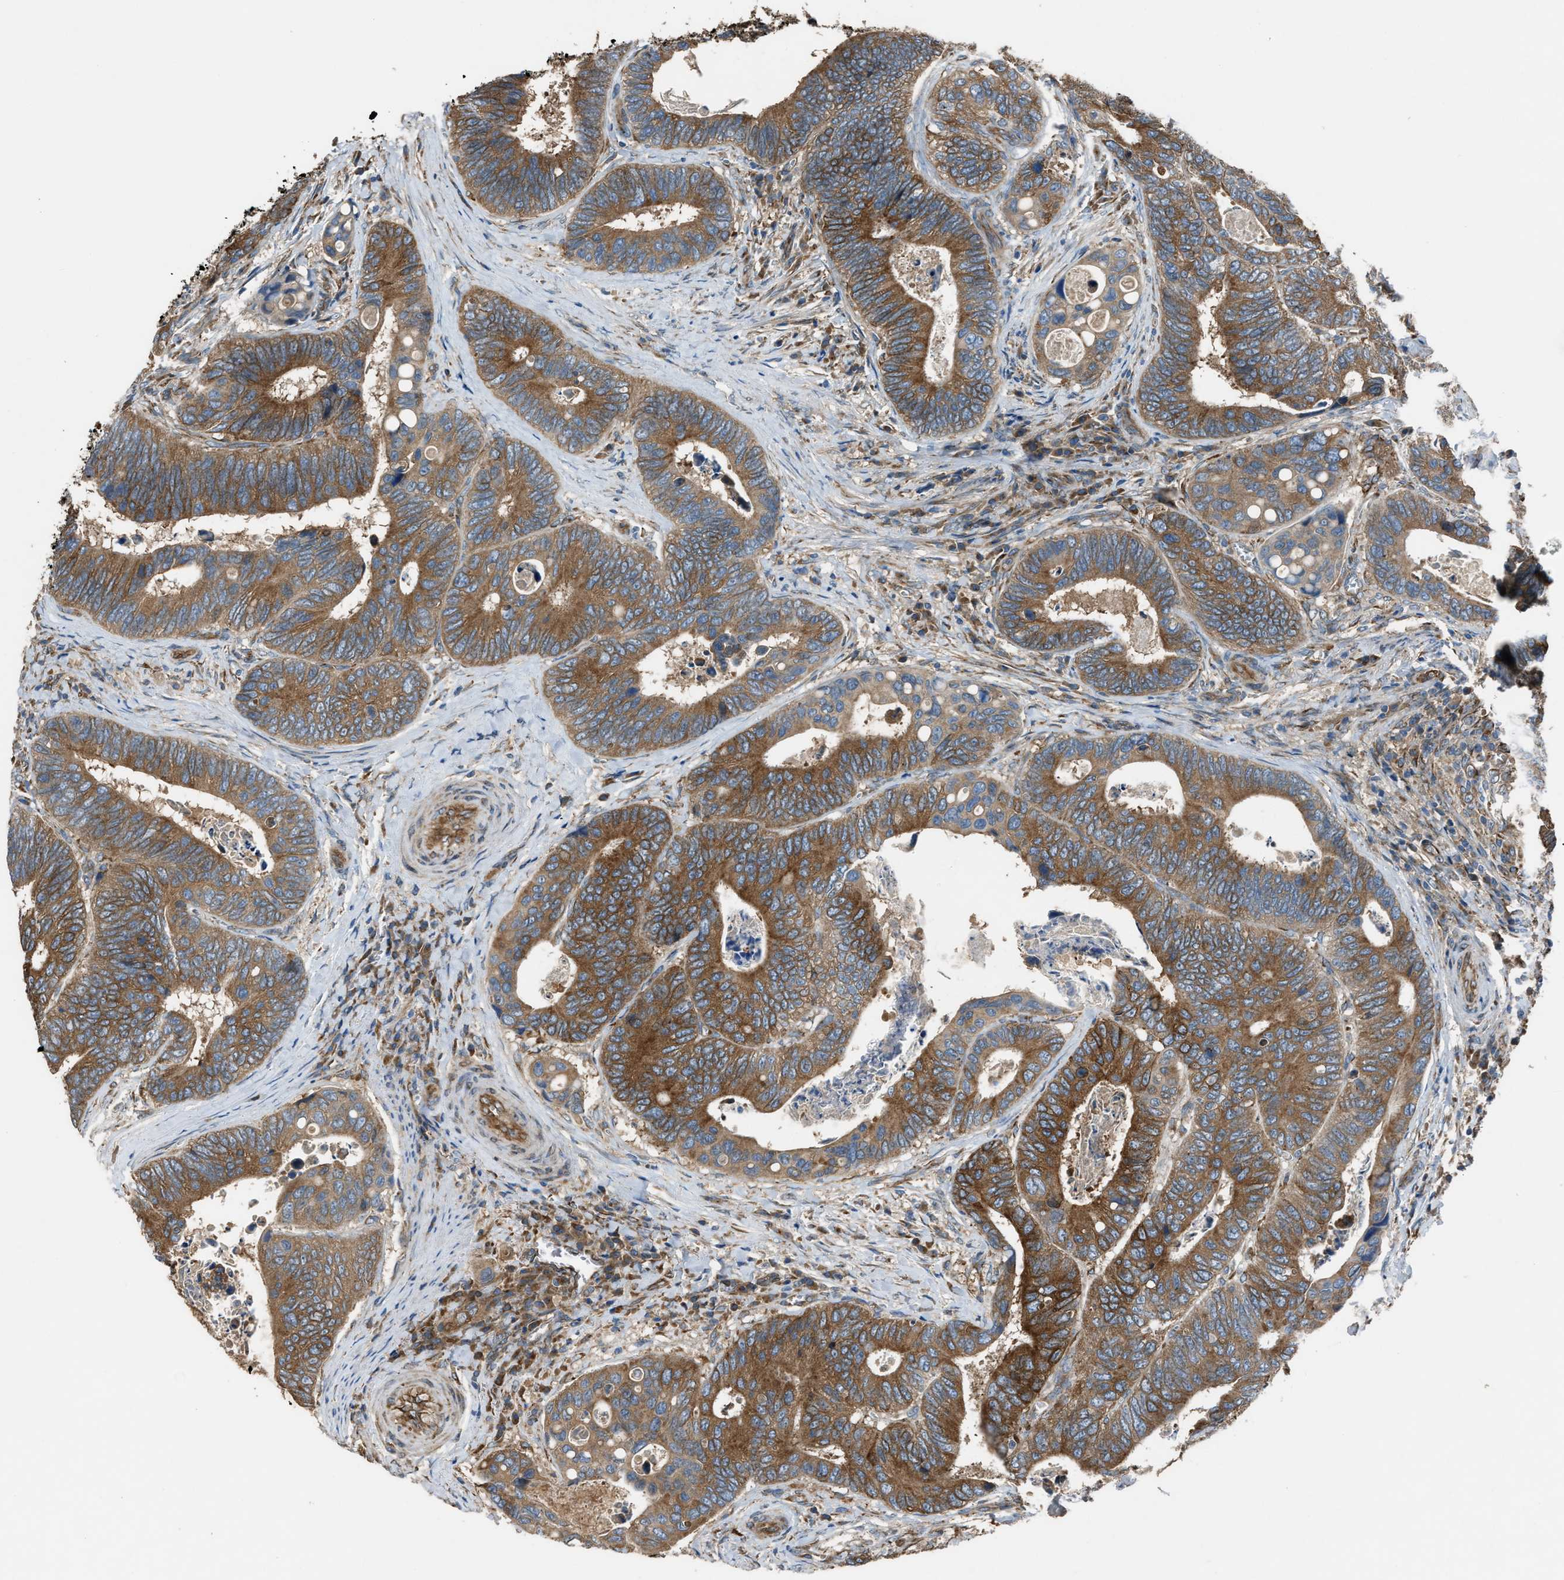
{"staining": {"intensity": "strong", "quantity": ">75%", "location": "cytoplasmic/membranous"}, "tissue": "colorectal cancer", "cell_type": "Tumor cells", "image_type": "cancer", "snomed": [{"axis": "morphology", "description": "Inflammation, NOS"}, {"axis": "morphology", "description": "Adenocarcinoma, NOS"}, {"axis": "topography", "description": "Colon"}], "caption": "Brown immunohistochemical staining in human colorectal adenocarcinoma shows strong cytoplasmic/membranous staining in approximately >75% of tumor cells. (IHC, brightfield microscopy, high magnification).", "gene": "TRPC1", "patient": {"sex": "male", "age": 72}}